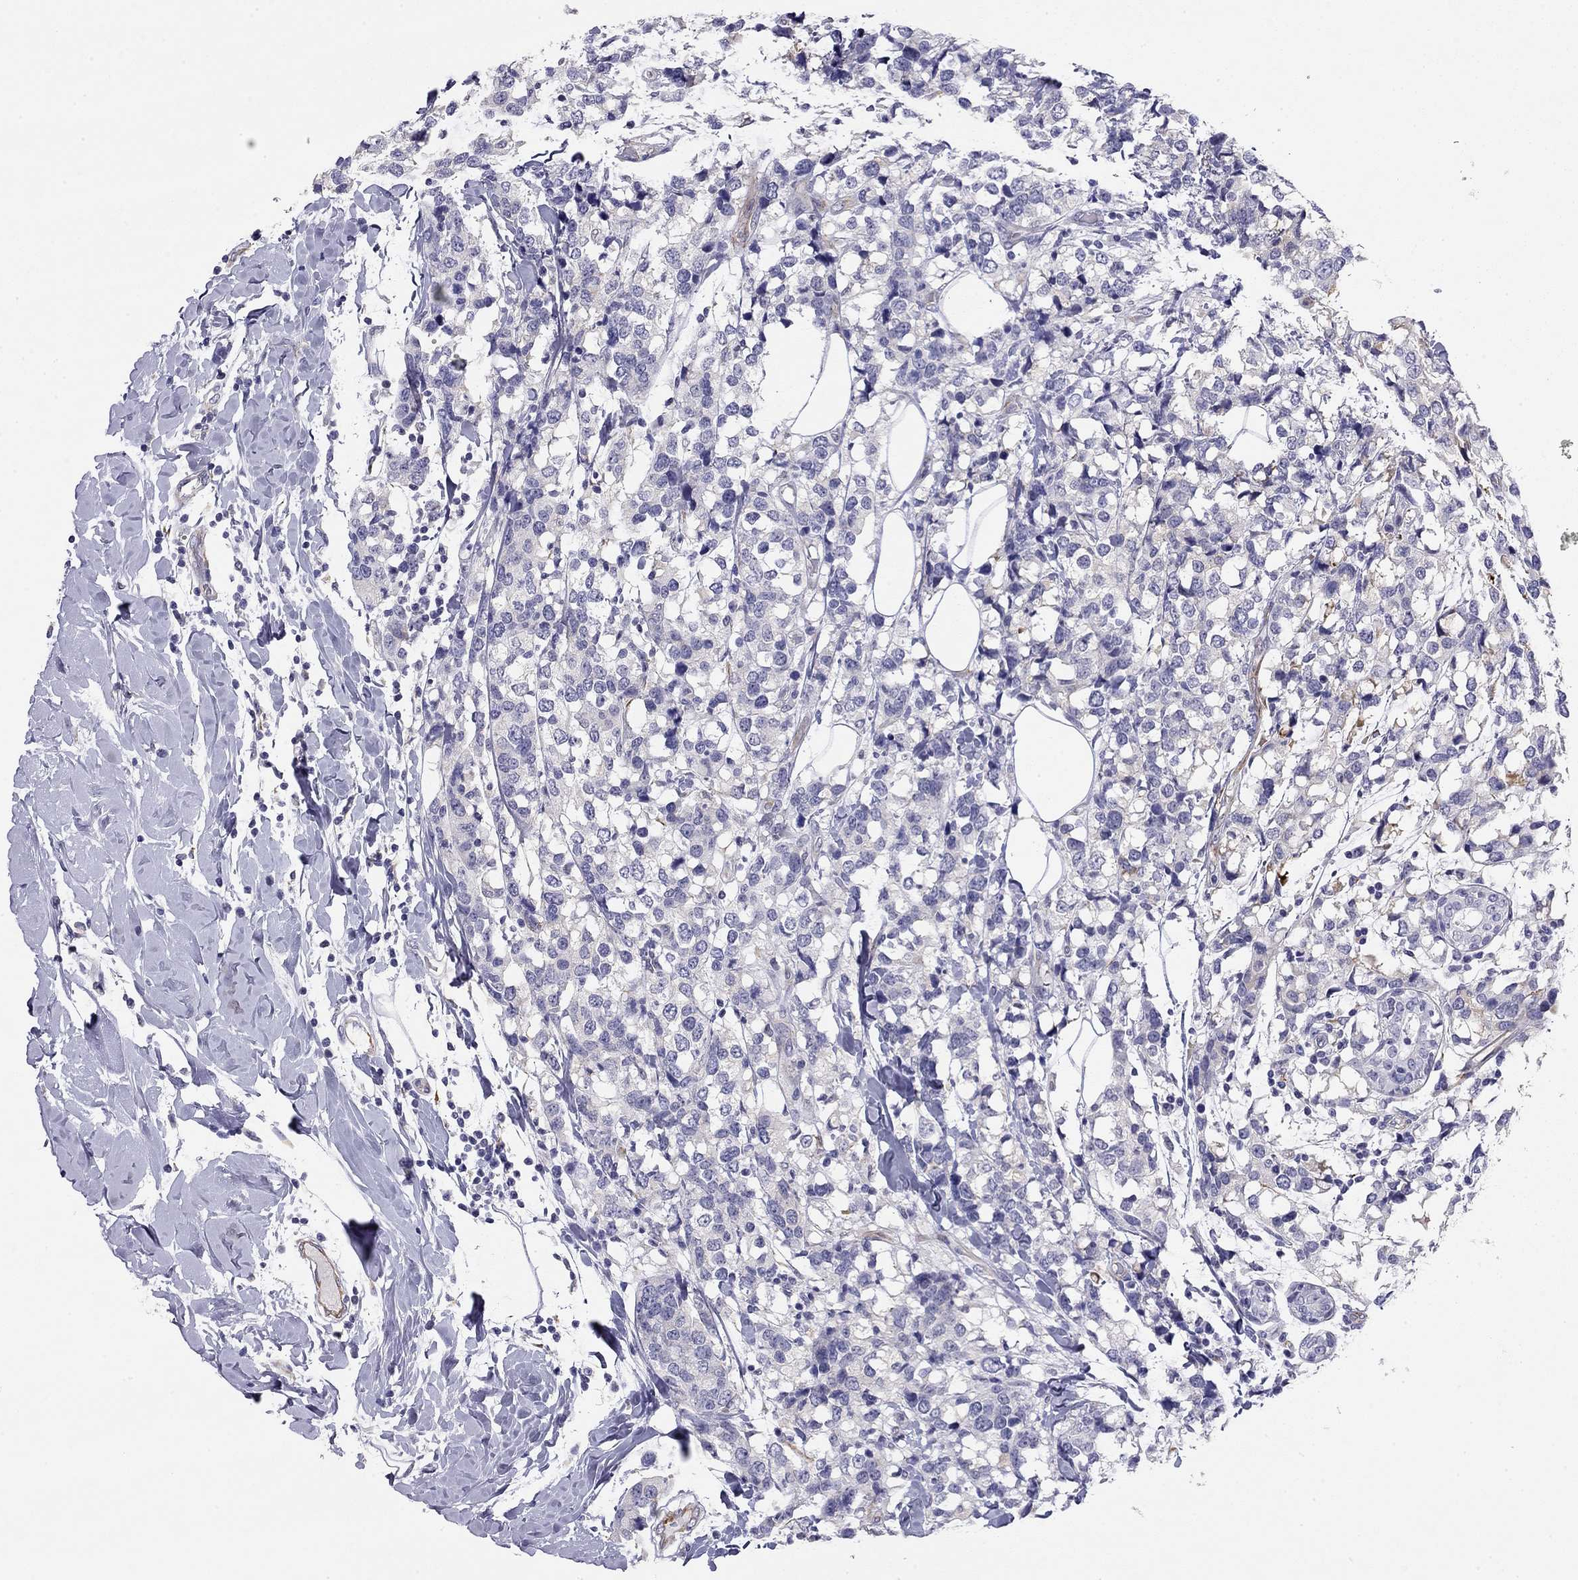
{"staining": {"intensity": "negative", "quantity": "none", "location": "none"}, "tissue": "breast cancer", "cell_type": "Tumor cells", "image_type": "cancer", "snomed": [{"axis": "morphology", "description": "Lobular carcinoma"}, {"axis": "topography", "description": "Breast"}], "caption": "Breast cancer (lobular carcinoma) was stained to show a protein in brown. There is no significant staining in tumor cells. Nuclei are stained in blue.", "gene": "RTL1", "patient": {"sex": "female", "age": 59}}